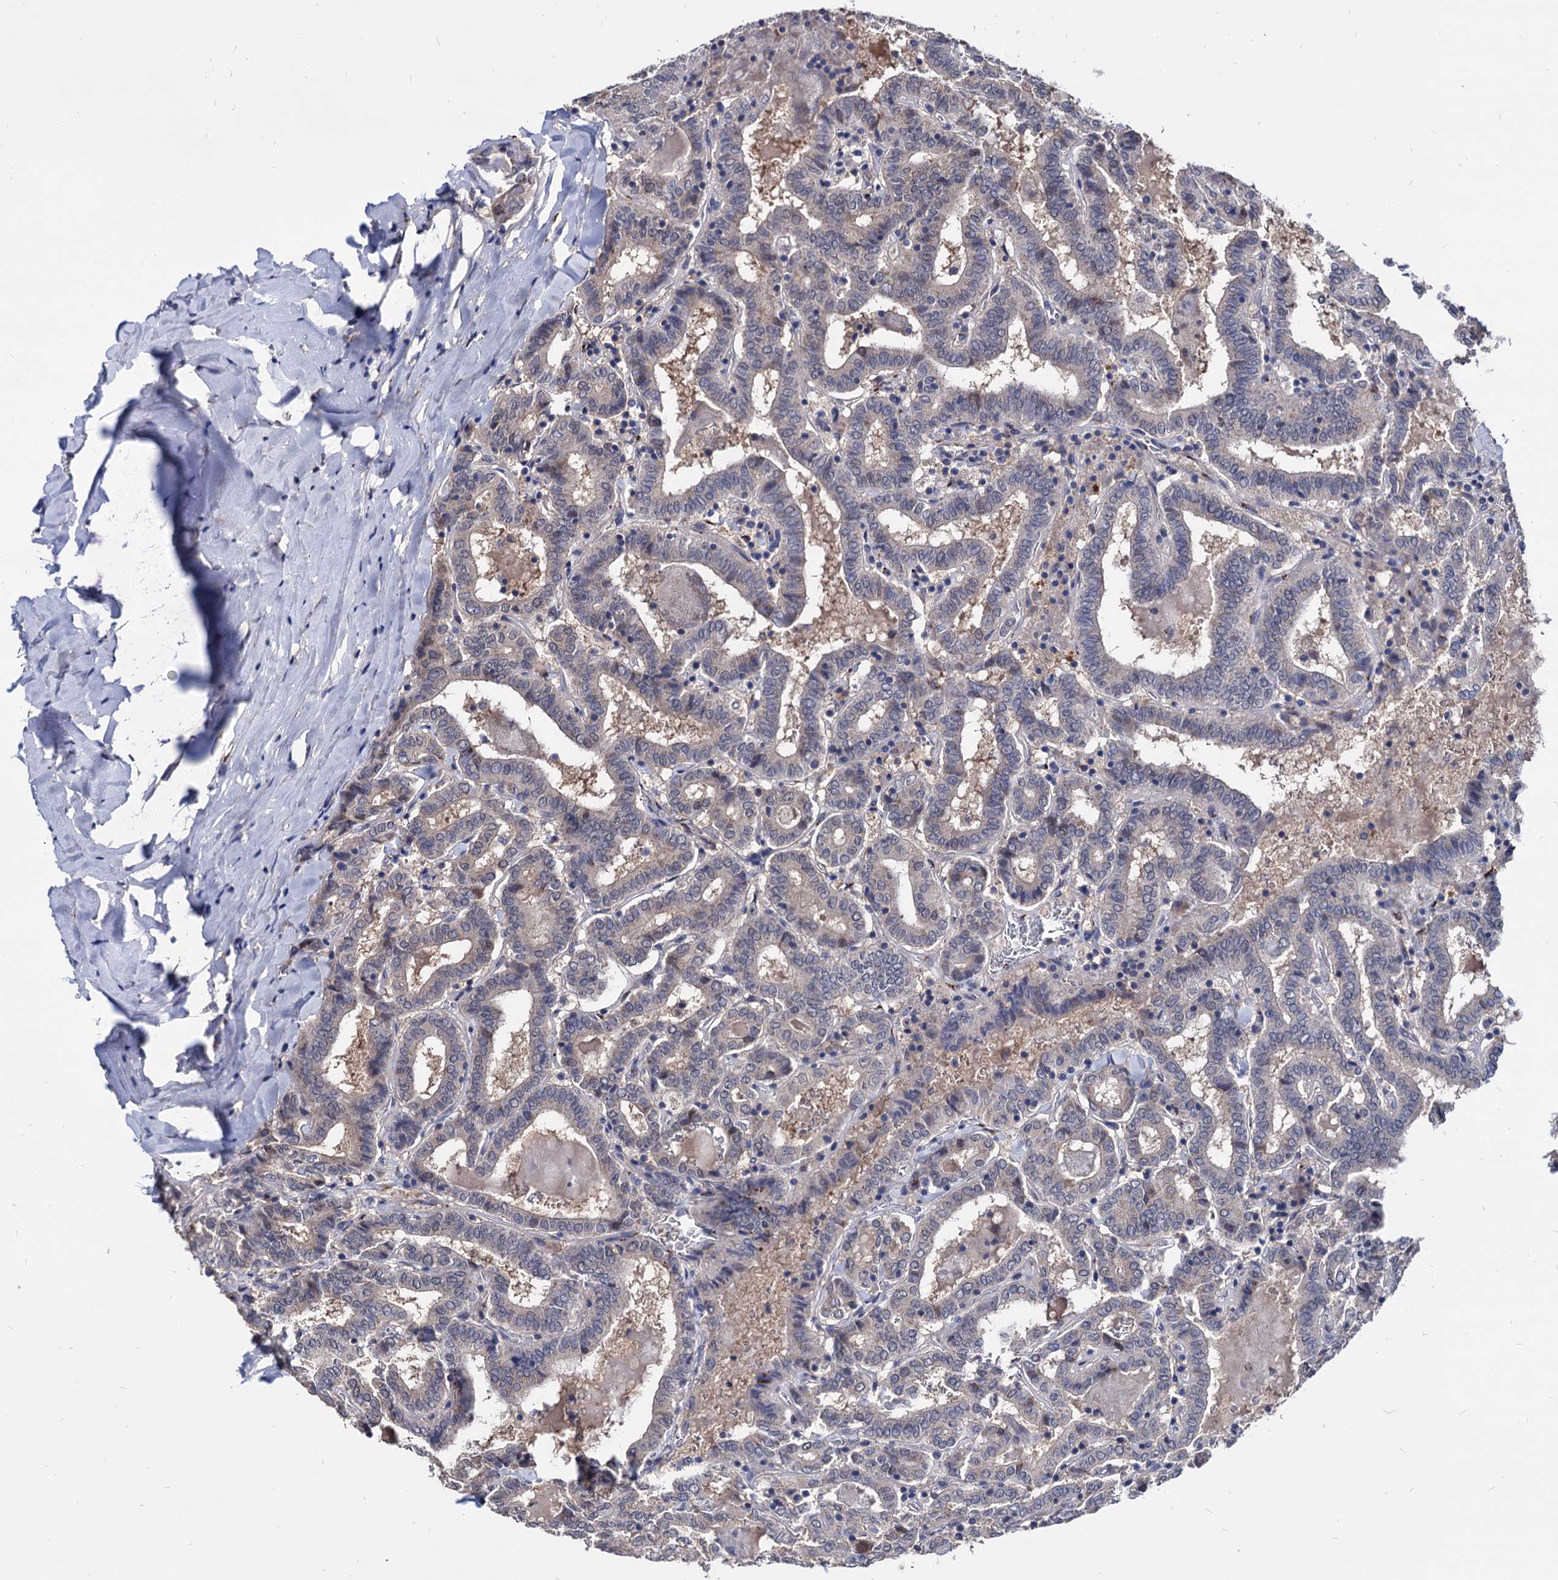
{"staining": {"intensity": "negative", "quantity": "none", "location": "none"}, "tissue": "thyroid cancer", "cell_type": "Tumor cells", "image_type": "cancer", "snomed": [{"axis": "morphology", "description": "Papillary adenocarcinoma, NOS"}, {"axis": "topography", "description": "Thyroid gland"}], "caption": "The image displays no significant expression in tumor cells of thyroid papillary adenocarcinoma.", "gene": "ESD", "patient": {"sex": "female", "age": 72}}